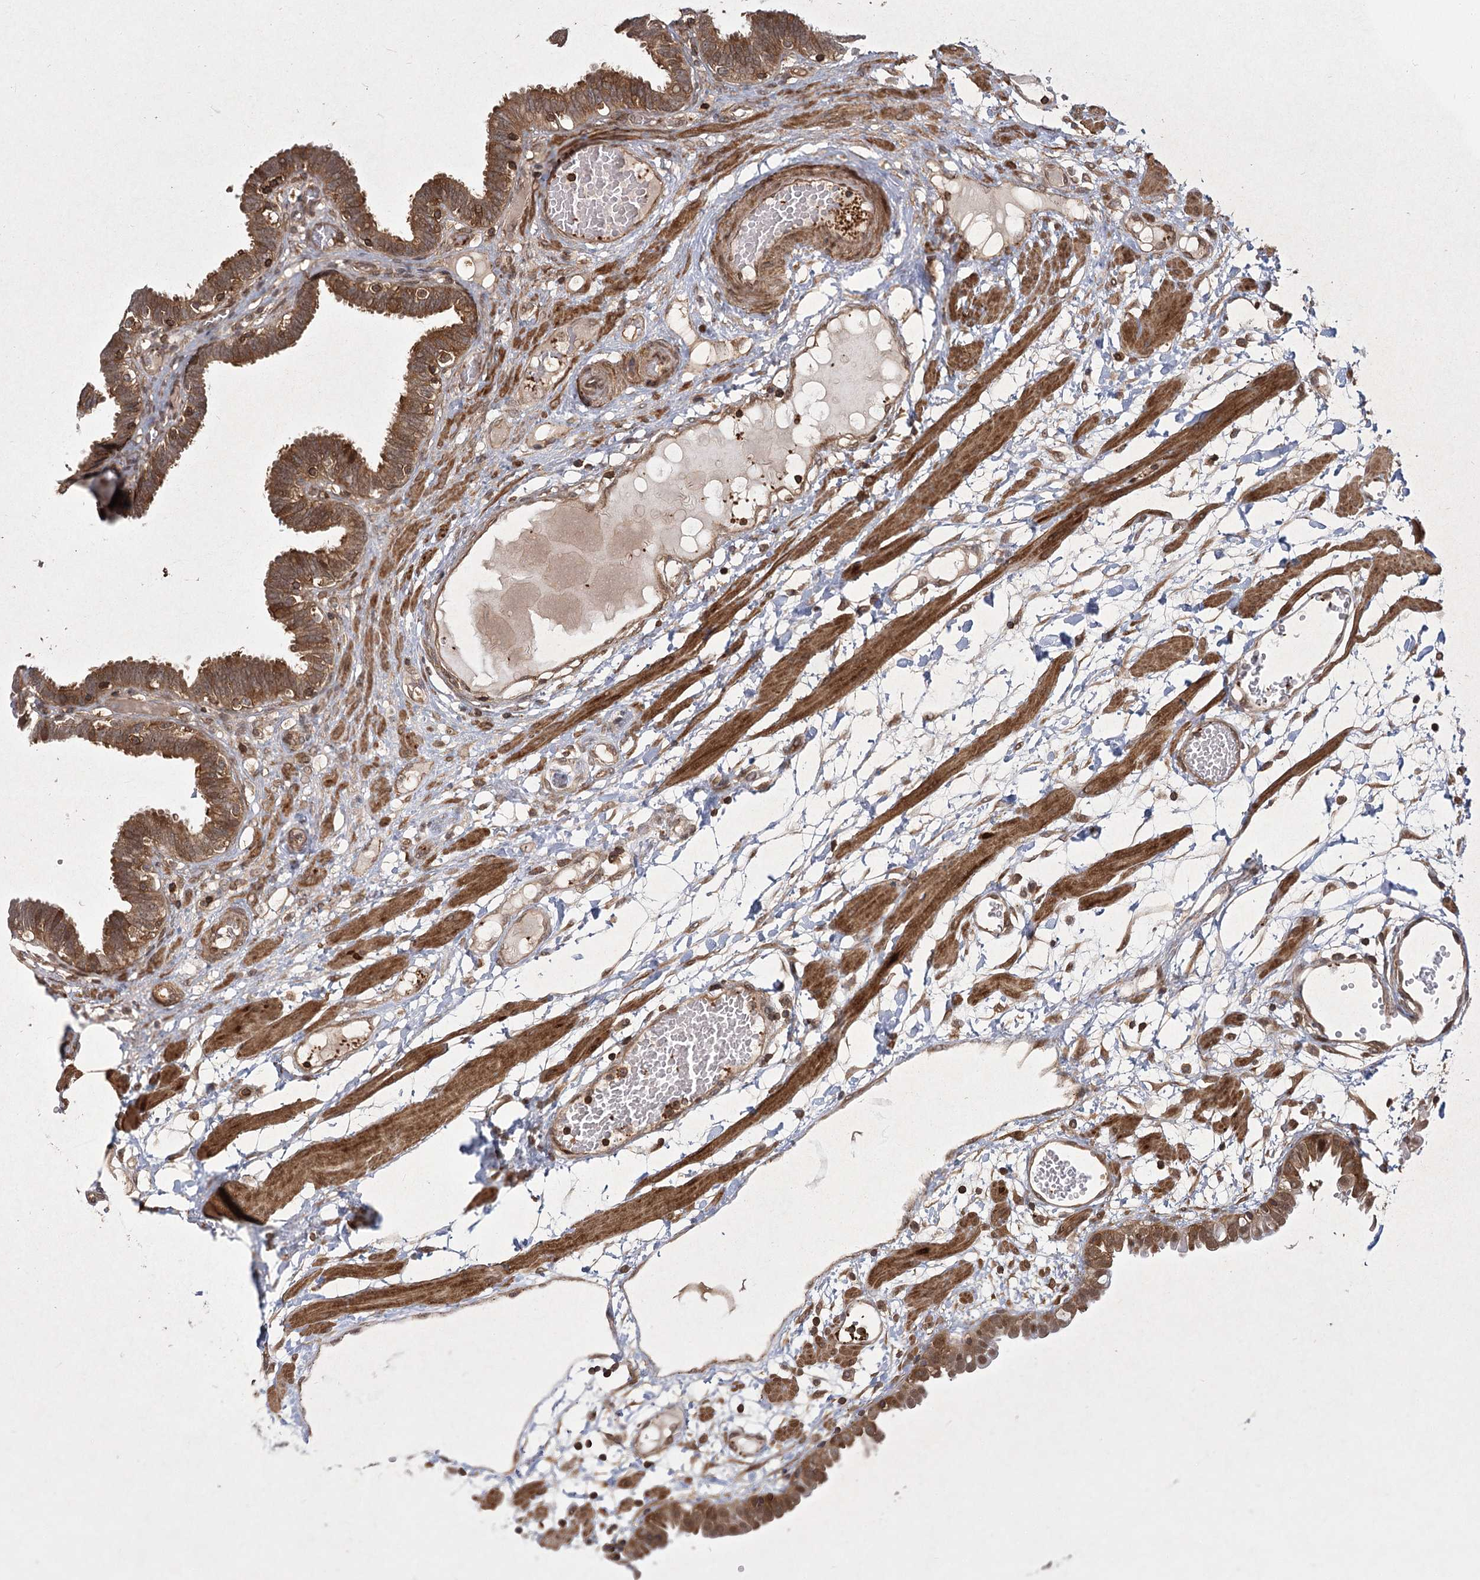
{"staining": {"intensity": "strong", "quantity": ">75%", "location": "cytoplasmic/membranous"}, "tissue": "fallopian tube", "cell_type": "Glandular cells", "image_type": "normal", "snomed": [{"axis": "morphology", "description": "Normal tissue, NOS"}, {"axis": "topography", "description": "Fallopian tube"}, {"axis": "topography", "description": "Placenta"}], "caption": "High-magnification brightfield microscopy of normal fallopian tube stained with DAB (3,3'-diaminobenzidine) (brown) and counterstained with hematoxylin (blue). glandular cells exhibit strong cytoplasmic/membranous expression is identified in approximately>75% of cells. (DAB IHC with brightfield microscopy, high magnification).", "gene": "MDFIC", "patient": {"sex": "female", "age": 32}}